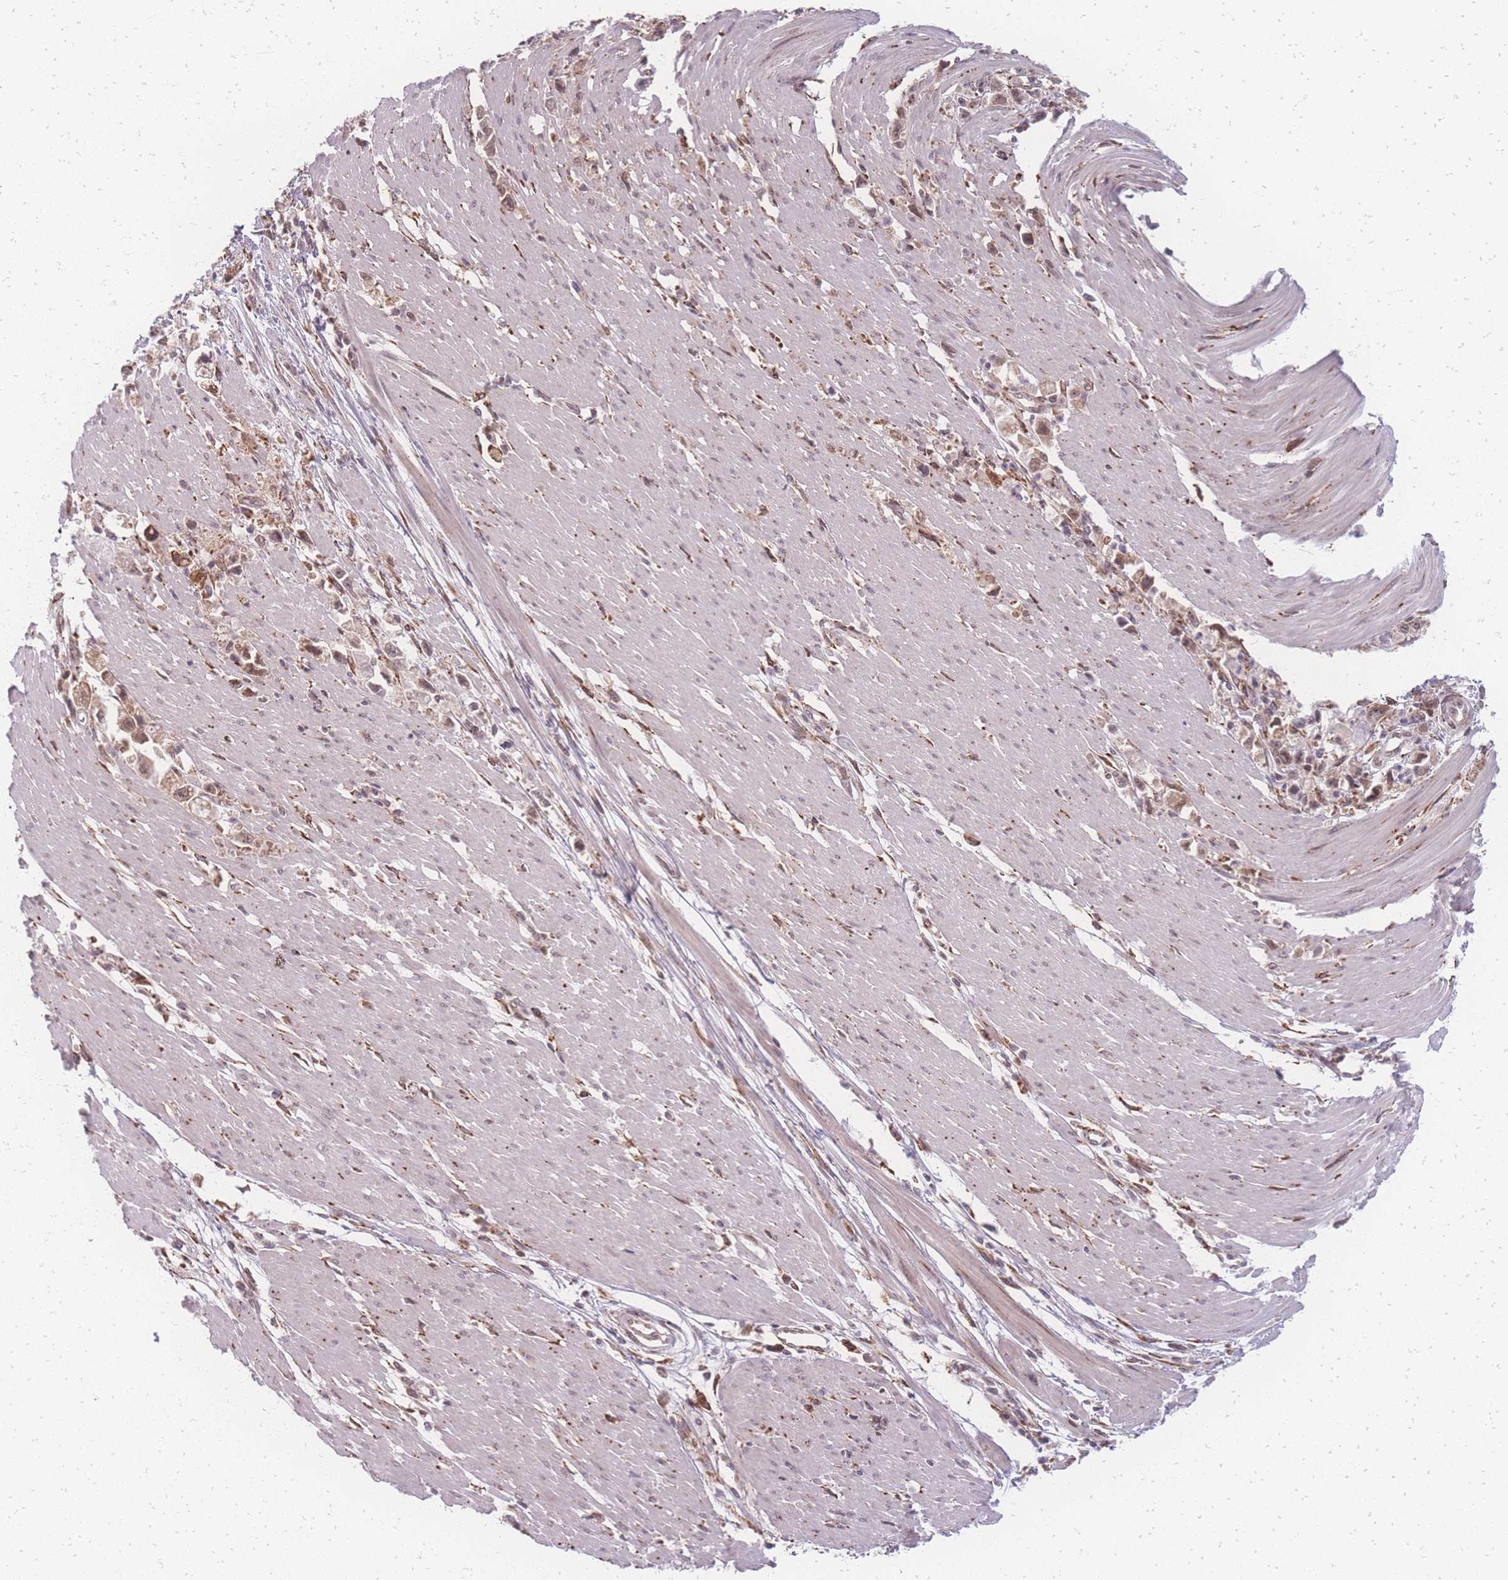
{"staining": {"intensity": "weak", "quantity": ">75%", "location": "cytoplasmic/membranous"}, "tissue": "stomach cancer", "cell_type": "Tumor cells", "image_type": "cancer", "snomed": [{"axis": "morphology", "description": "Adenocarcinoma, NOS"}, {"axis": "topography", "description": "Stomach"}], "caption": "Immunohistochemical staining of human adenocarcinoma (stomach) demonstrates low levels of weak cytoplasmic/membranous expression in about >75% of tumor cells. The staining was performed using DAB (3,3'-diaminobenzidine), with brown indicating positive protein expression. Nuclei are stained blue with hematoxylin.", "gene": "ZC3H13", "patient": {"sex": "female", "age": 59}}